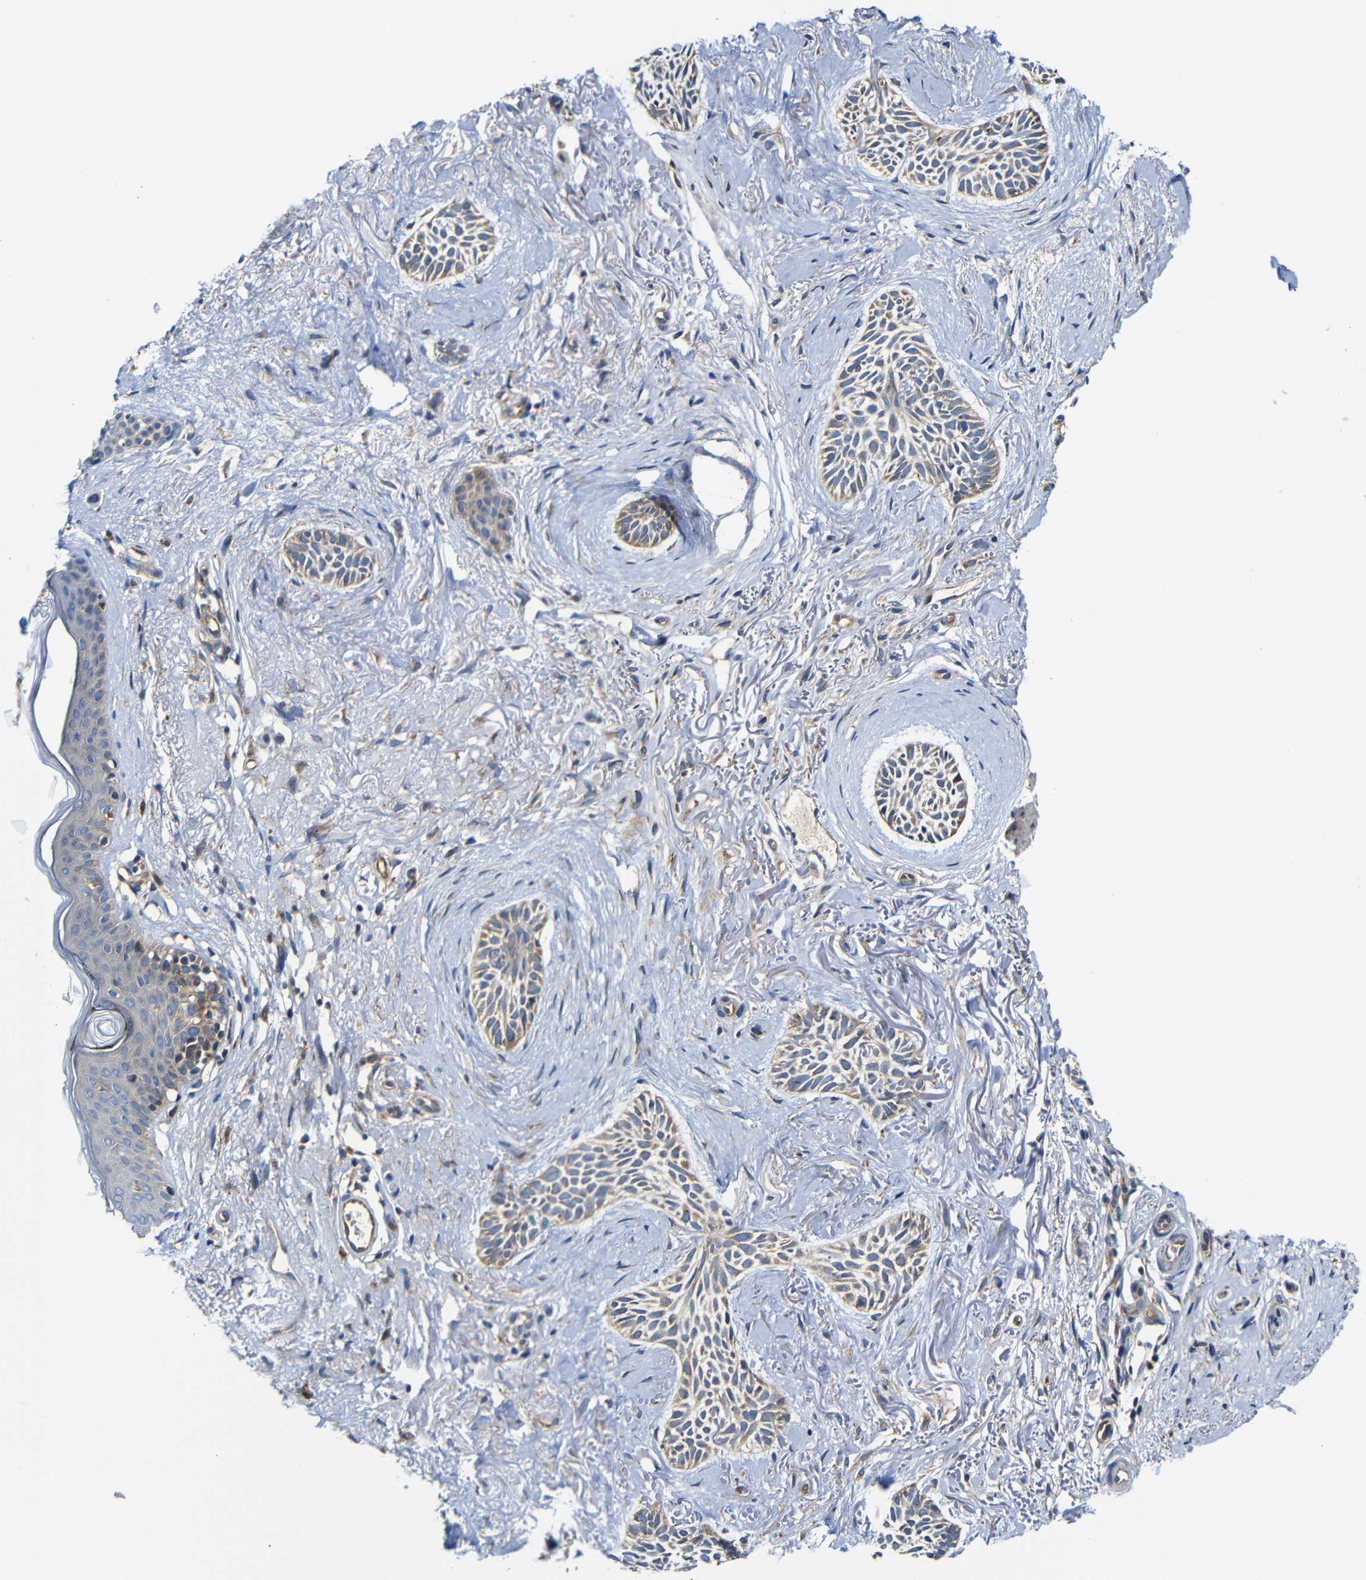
{"staining": {"intensity": "moderate", "quantity": "25%-75%", "location": "cytoplasmic/membranous"}, "tissue": "skin cancer", "cell_type": "Tumor cells", "image_type": "cancer", "snomed": [{"axis": "morphology", "description": "Normal tissue, NOS"}, {"axis": "morphology", "description": "Basal cell carcinoma"}, {"axis": "topography", "description": "Skin"}], "caption": "The immunohistochemical stain shows moderate cytoplasmic/membranous staining in tumor cells of skin cancer tissue.", "gene": "CLCC1", "patient": {"sex": "female", "age": 84}}